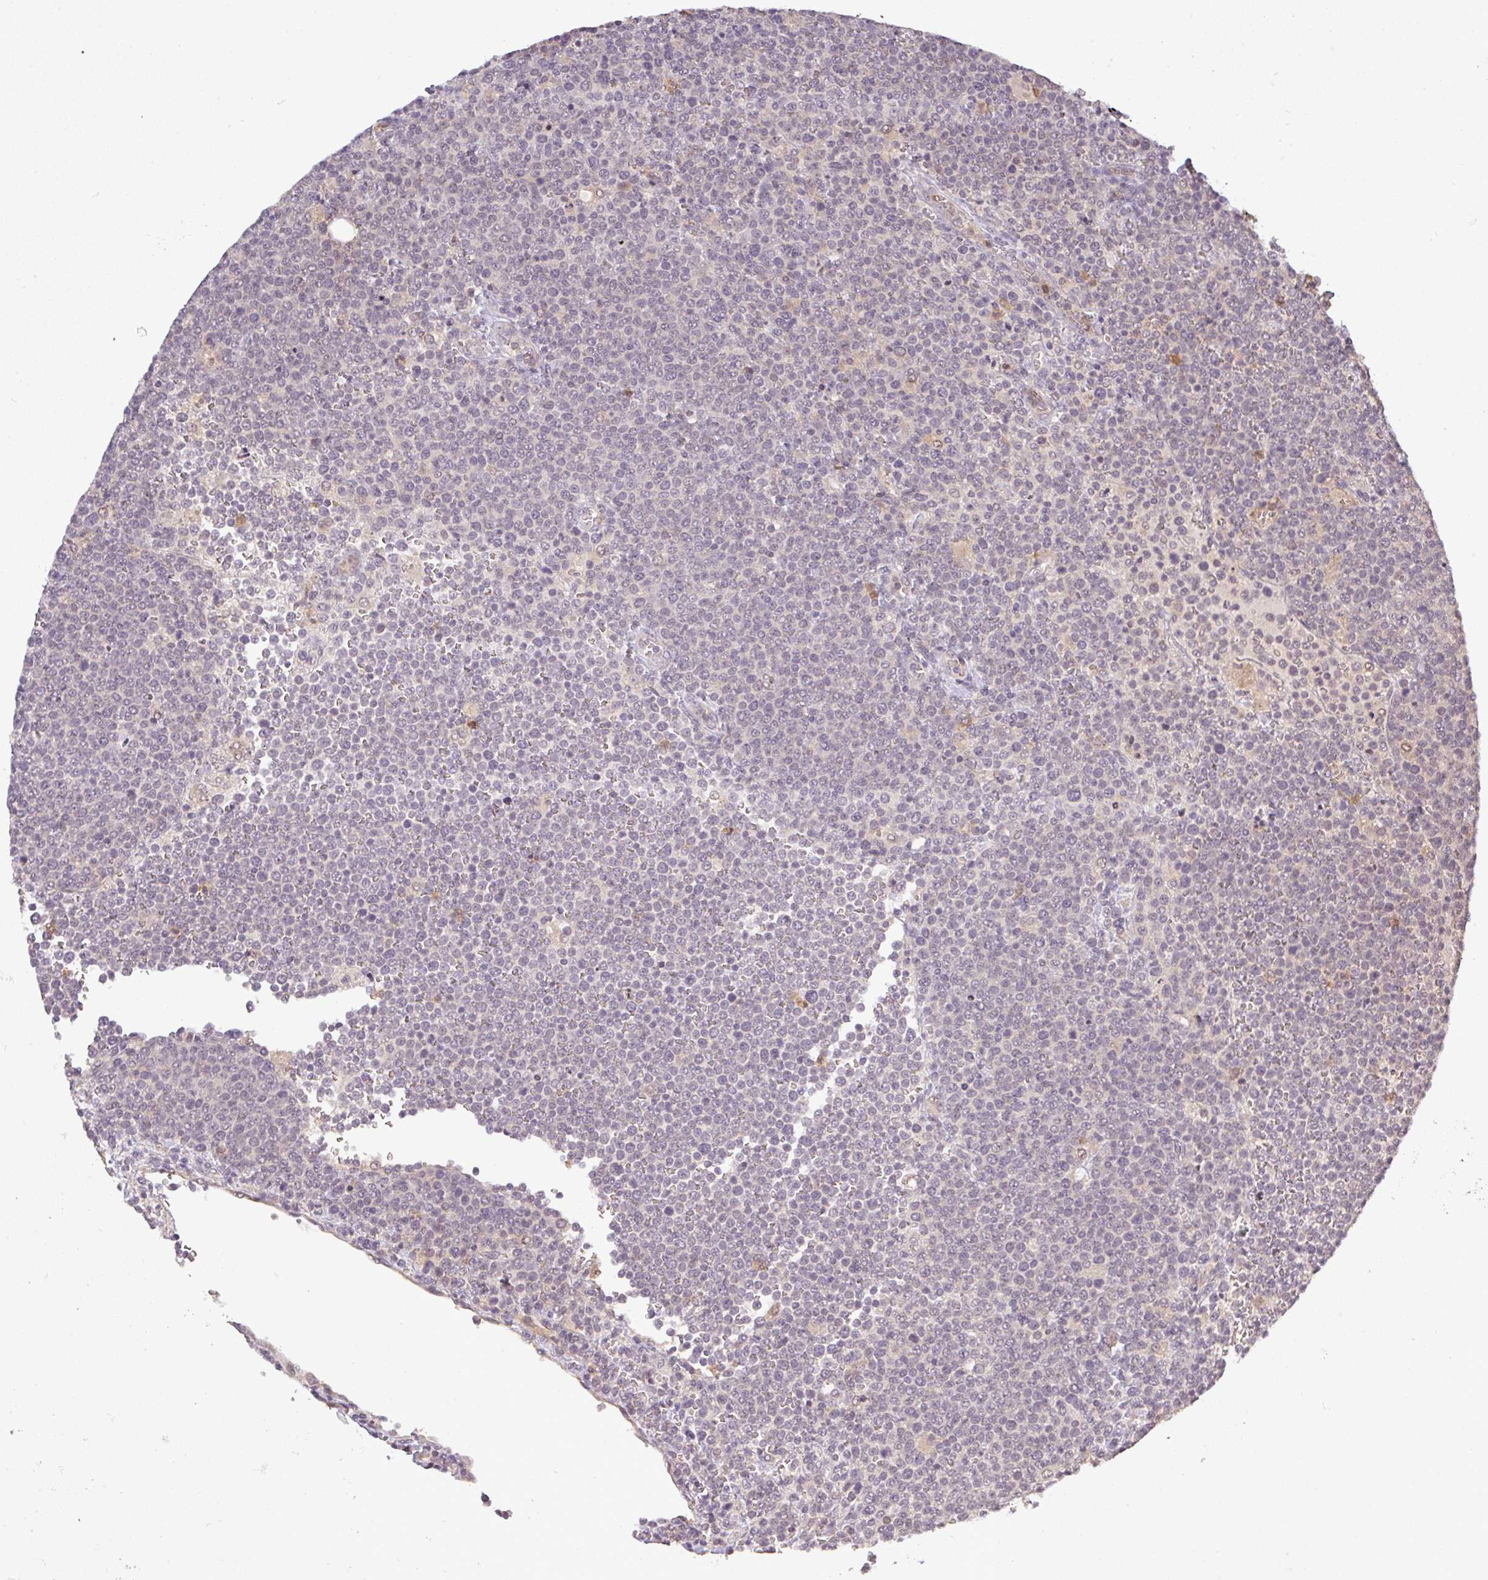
{"staining": {"intensity": "negative", "quantity": "none", "location": "none"}, "tissue": "lymphoma", "cell_type": "Tumor cells", "image_type": "cancer", "snomed": [{"axis": "morphology", "description": "Malignant lymphoma, non-Hodgkin's type, High grade"}, {"axis": "topography", "description": "Lymph node"}], "caption": "Micrograph shows no significant protein expression in tumor cells of lymphoma.", "gene": "FAM153A", "patient": {"sex": "male", "age": 61}}